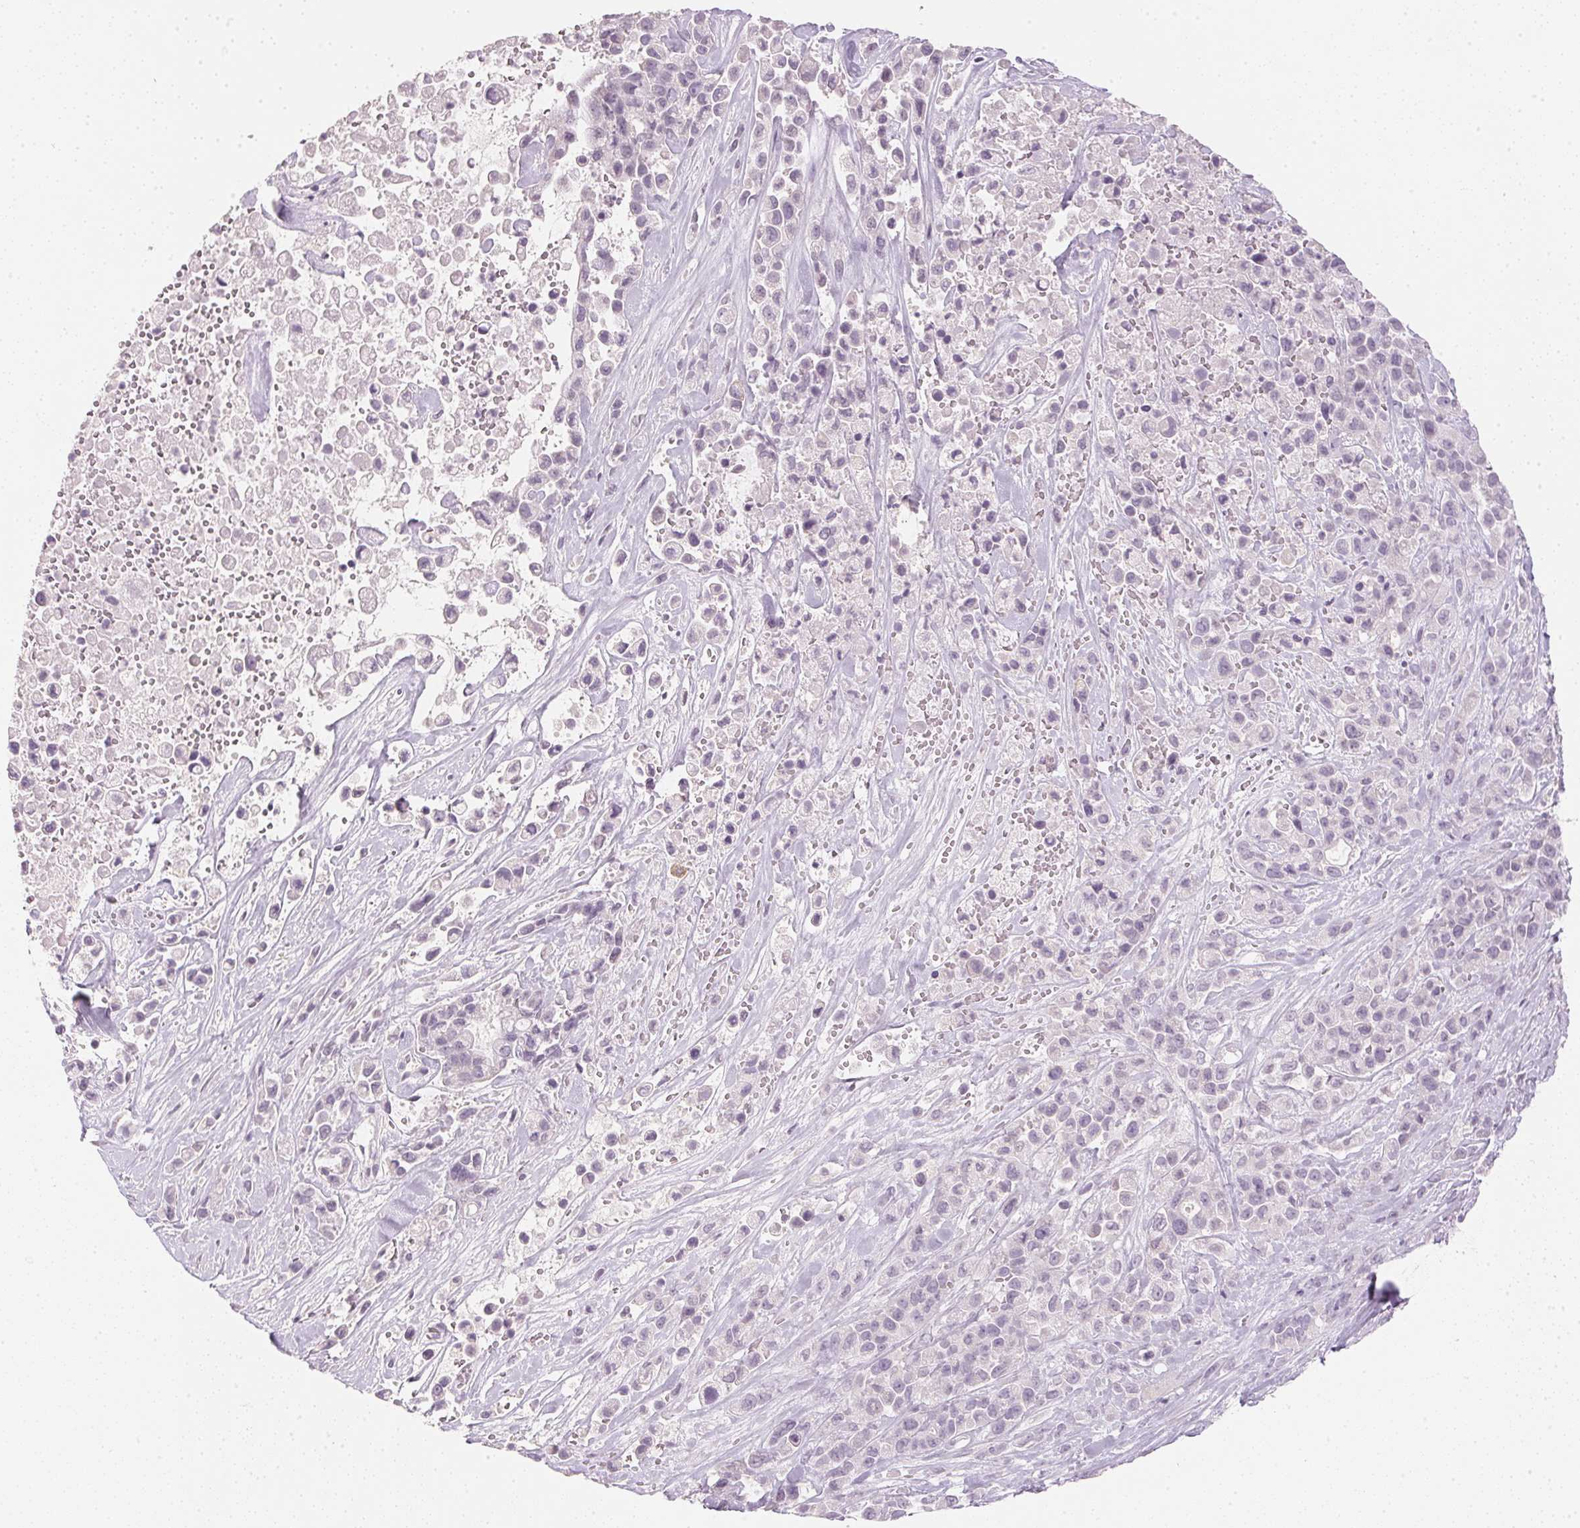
{"staining": {"intensity": "negative", "quantity": "none", "location": "none"}, "tissue": "pancreatic cancer", "cell_type": "Tumor cells", "image_type": "cancer", "snomed": [{"axis": "morphology", "description": "Adenocarcinoma, NOS"}, {"axis": "topography", "description": "Pancreas"}], "caption": "Adenocarcinoma (pancreatic) stained for a protein using IHC exhibits no staining tumor cells.", "gene": "IGFBP1", "patient": {"sex": "male", "age": 44}}